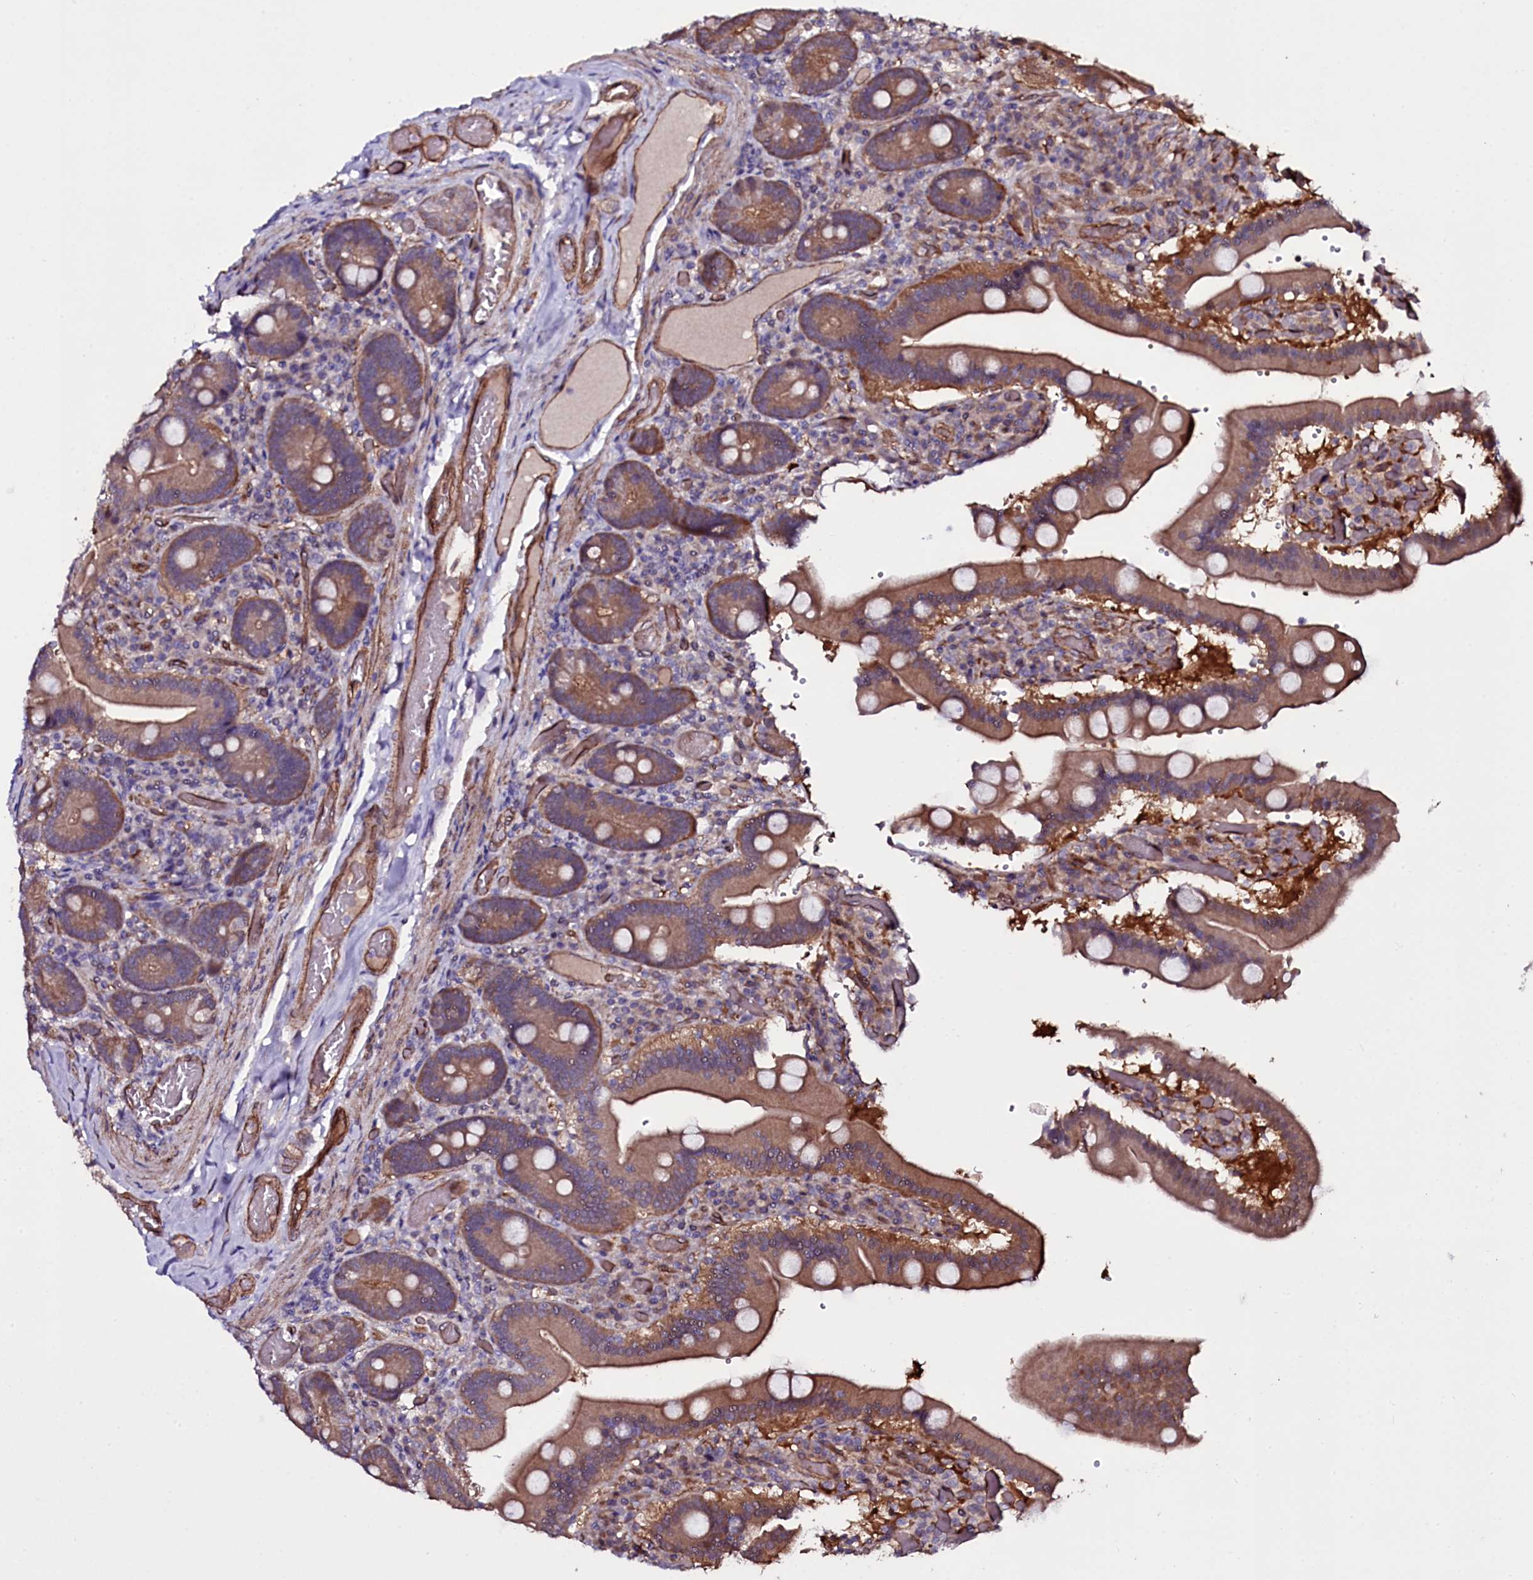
{"staining": {"intensity": "moderate", "quantity": "25%-75%", "location": "cytoplasmic/membranous"}, "tissue": "duodenum", "cell_type": "Glandular cells", "image_type": "normal", "snomed": [{"axis": "morphology", "description": "Normal tissue, NOS"}, {"axis": "topography", "description": "Duodenum"}], "caption": "A brown stain highlights moderate cytoplasmic/membranous expression of a protein in glandular cells of normal duodenum.", "gene": "MEX3C", "patient": {"sex": "female", "age": 62}}